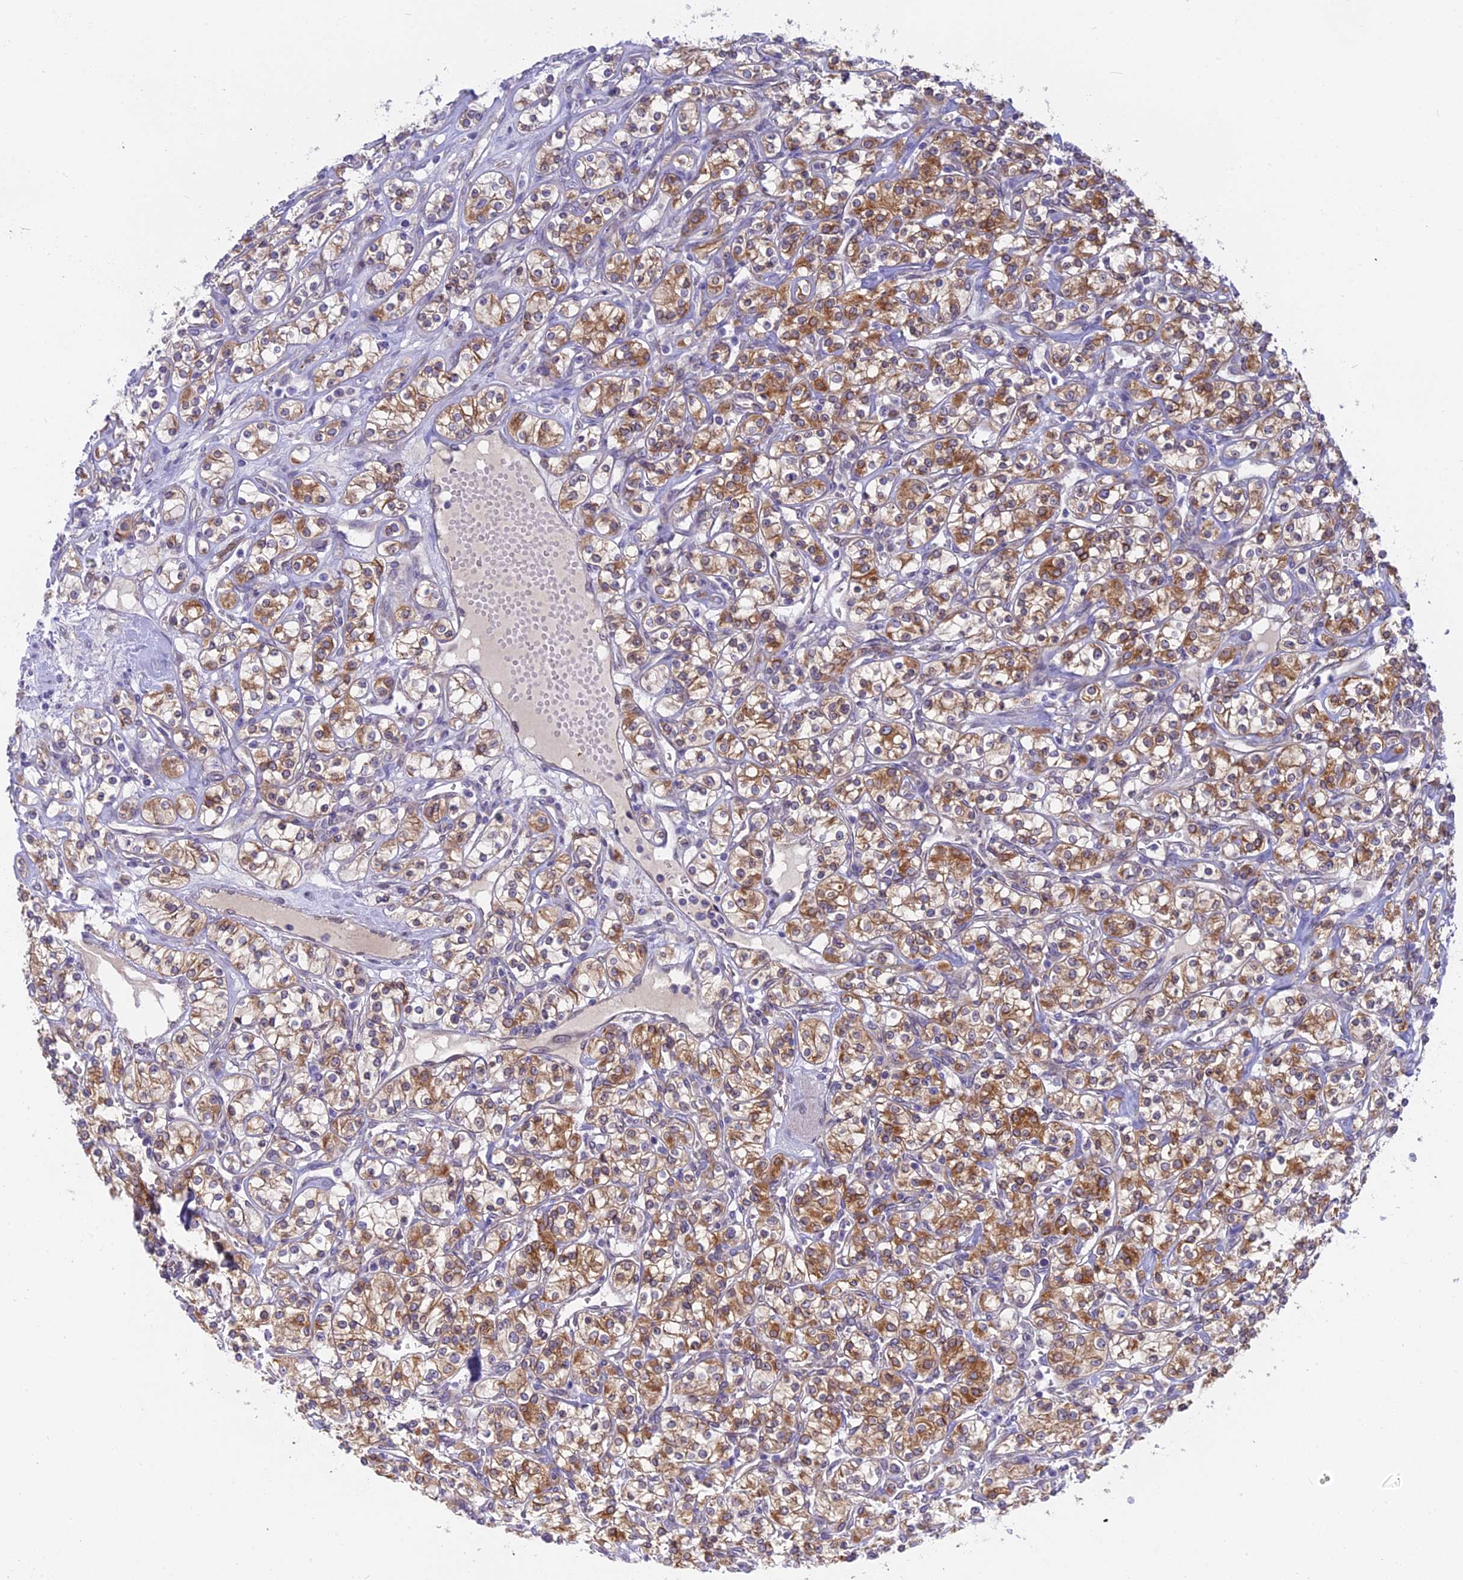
{"staining": {"intensity": "moderate", "quantity": ">75%", "location": "cytoplasmic/membranous"}, "tissue": "renal cancer", "cell_type": "Tumor cells", "image_type": "cancer", "snomed": [{"axis": "morphology", "description": "Adenocarcinoma, NOS"}, {"axis": "topography", "description": "Kidney"}], "caption": "Adenocarcinoma (renal) stained with immunohistochemistry (IHC) displays moderate cytoplasmic/membranous staining in about >75% of tumor cells.", "gene": "TLCD1", "patient": {"sex": "male", "age": 77}}